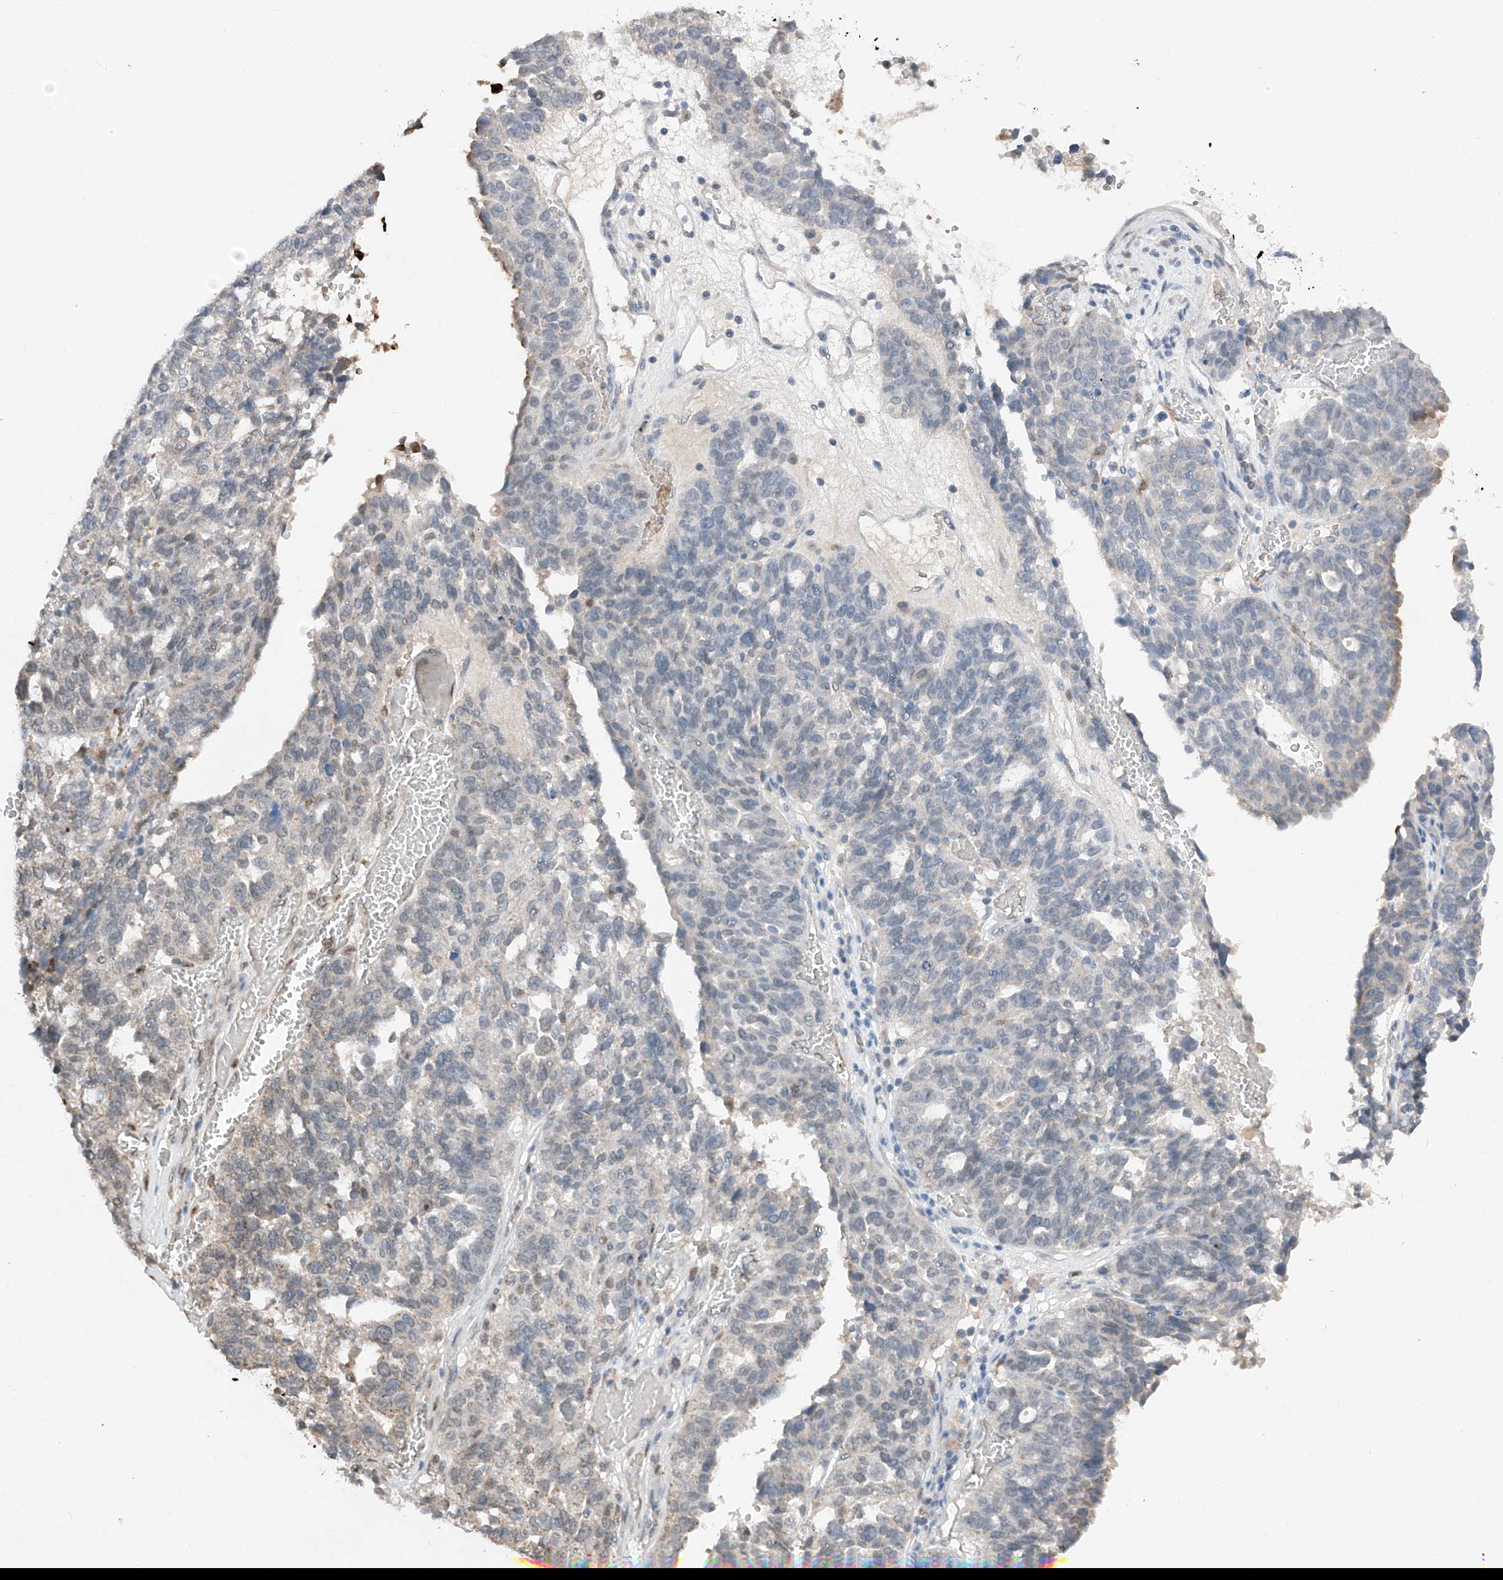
{"staining": {"intensity": "negative", "quantity": "none", "location": "none"}, "tissue": "ovarian cancer", "cell_type": "Tumor cells", "image_type": "cancer", "snomed": [{"axis": "morphology", "description": "Cystadenocarcinoma, serous, NOS"}, {"axis": "topography", "description": "Ovary"}], "caption": "IHC histopathology image of neoplastic tissue: human serous cystadenocarcinoma (ovarian) stained with DAB reveals no significant protein positivity in tumor cells.", "gene": "TBX4", "patient": {"sex": "female", "age": 59}}